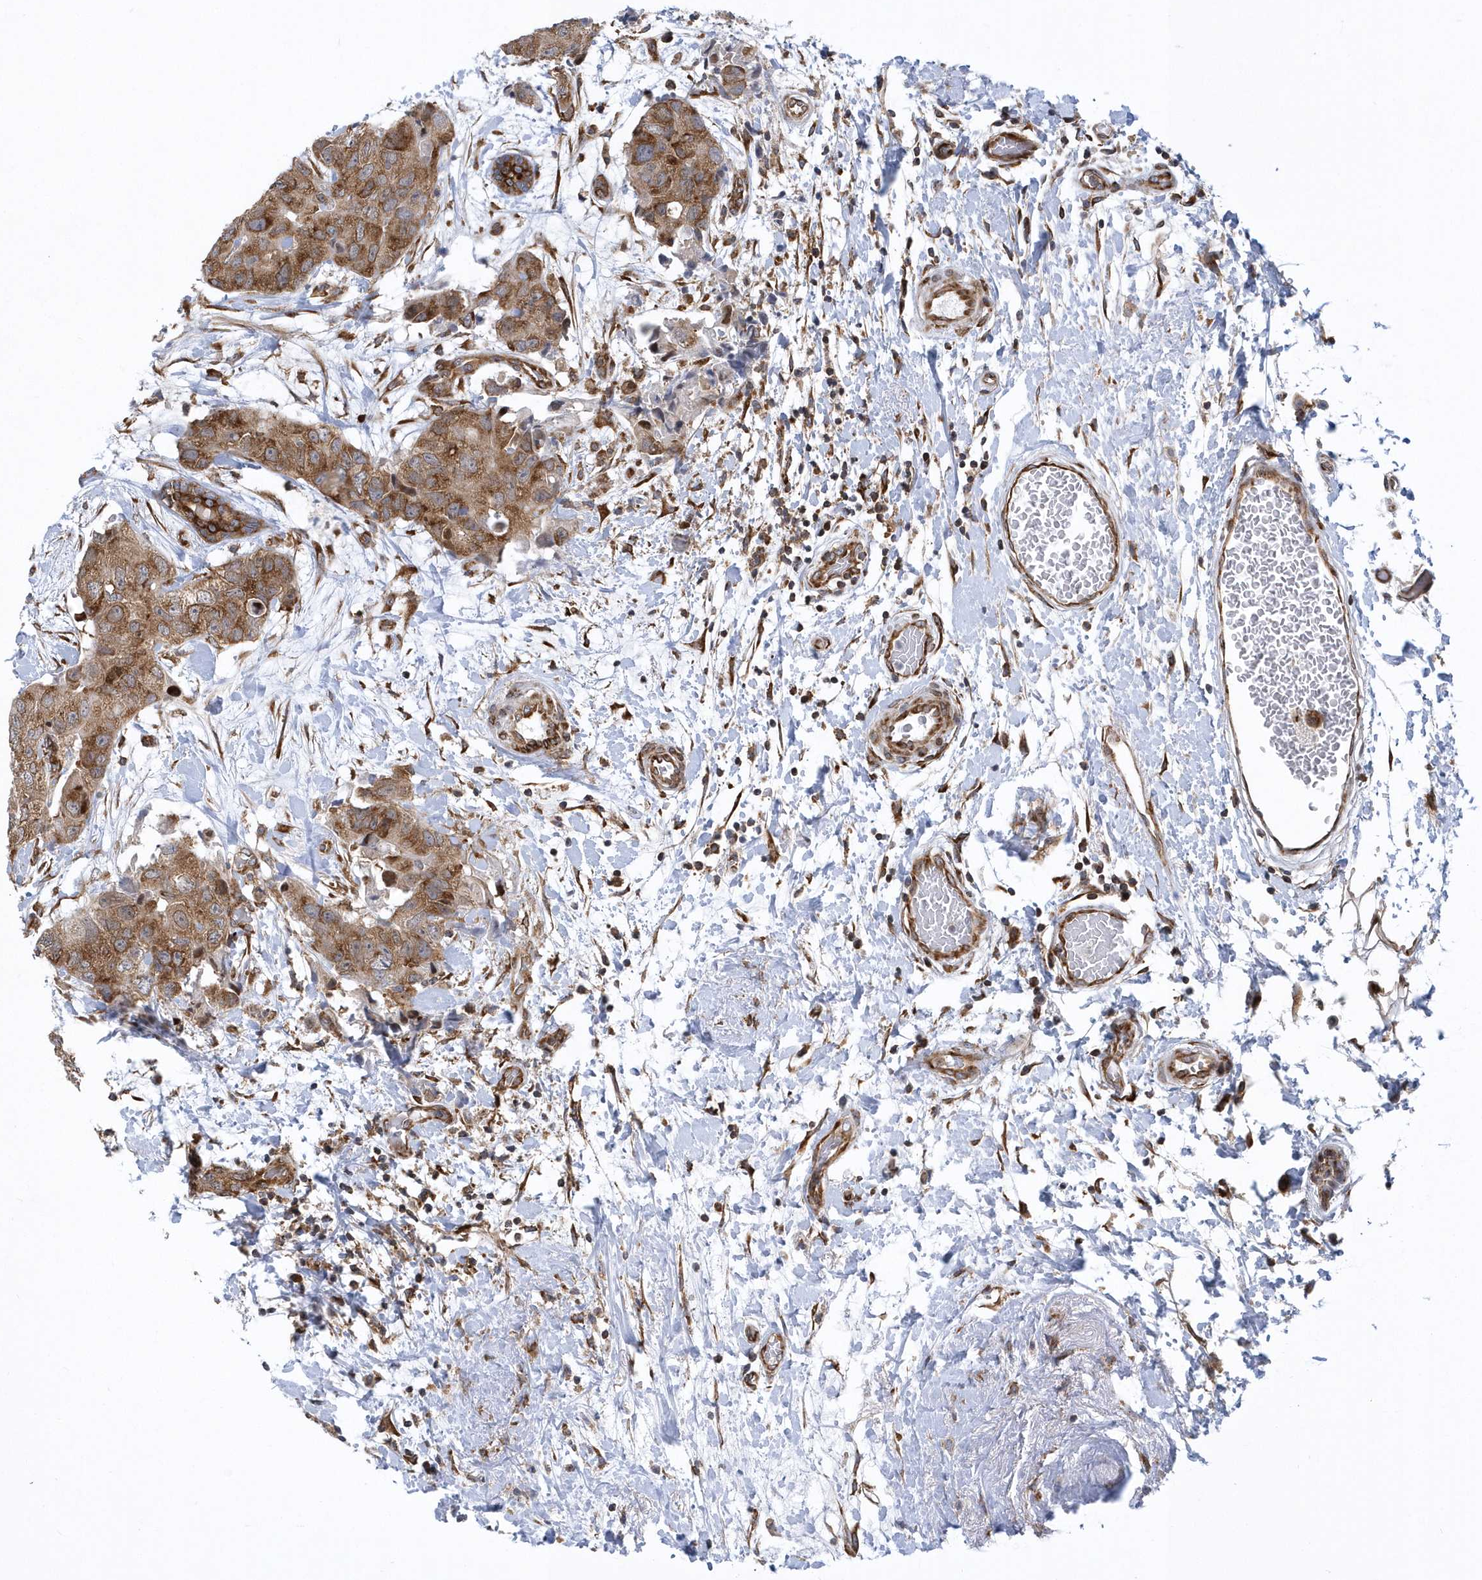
{"staining": {"intensity": "moderate", "quantity": ">75%", "location": "cytoplasmic/membranous"}, "tissue": "breast cancer", "cell_type": "Tumor cells", "image_type": "cancer", "snomed": [{"axis": "morphology", "description": "Duct carcinoma"}, {"axis": "topography", "description": "Breast"}], "caption": "Protein expression analysis of human breast cancer (infiltrating ductal carcinoma) reveals moderate cytoplasmic/membranous positivity in approximately >75% of tumor cells.", "gene": "PHF1", "patient": {"sex": "female", "age": 62}}